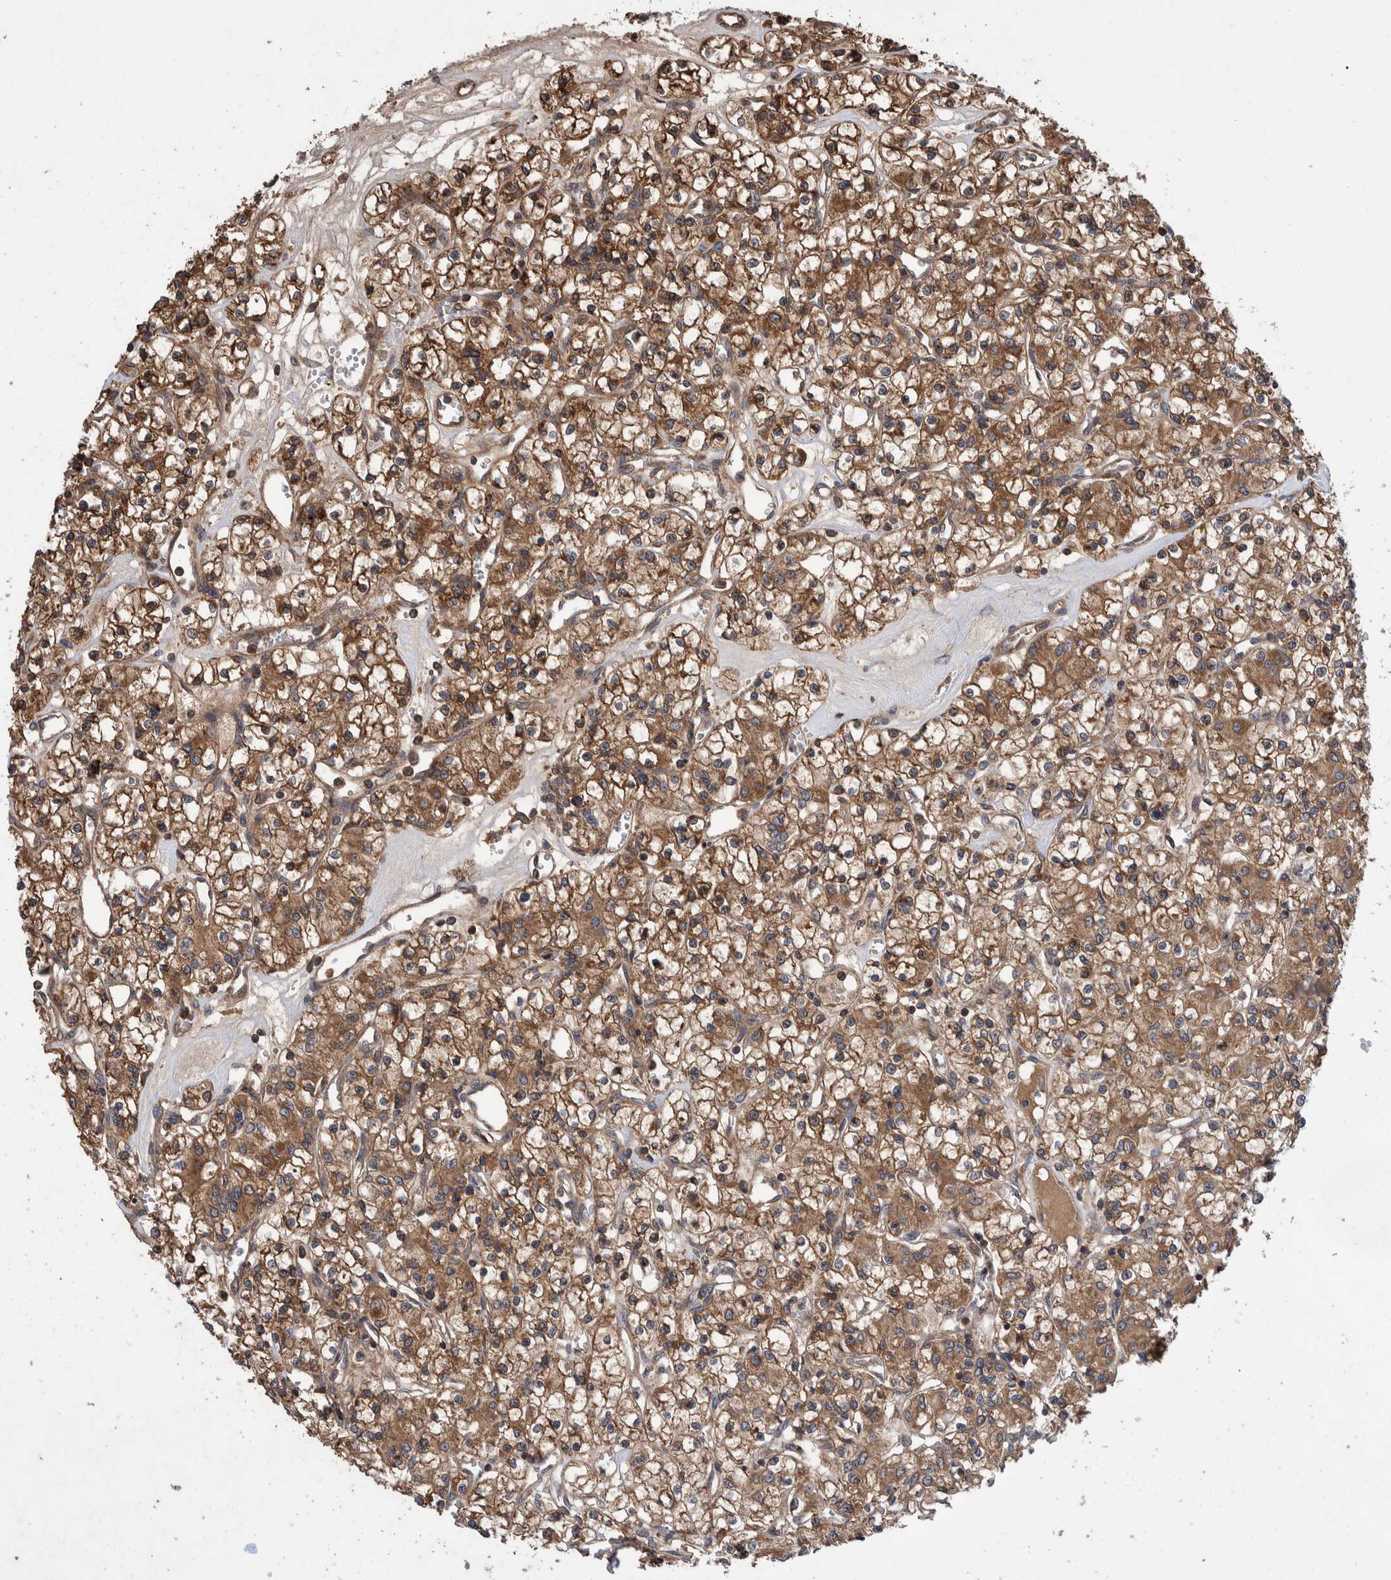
{"staining": {"intensity": "moderate", "quantity": ">75%", "location": "cytoplasmic/membranous"}, "tissue": "renal cancer", "cell_type": "Tumor cells", "image_type": "cancer", "snomed": [{"axis": "morphology", "description": "Adenocarcinoma, NOS"}, {"axis": "topography", "description": "Kidney"}], "caption": "An IHC photomicrograph of neoplastic tissue is shown. Protein staining in brown highlights moderate cytoplasmic/membranous positivity in renal cancer (adenocarcinoma) within tumor cells. The staining was performed using DAB, with brown indicating positive protein expression. Nuclei are stained blue with hematoxylin.", "gene": "VBP1", "patient": {"sex": "female", "age": 59}}